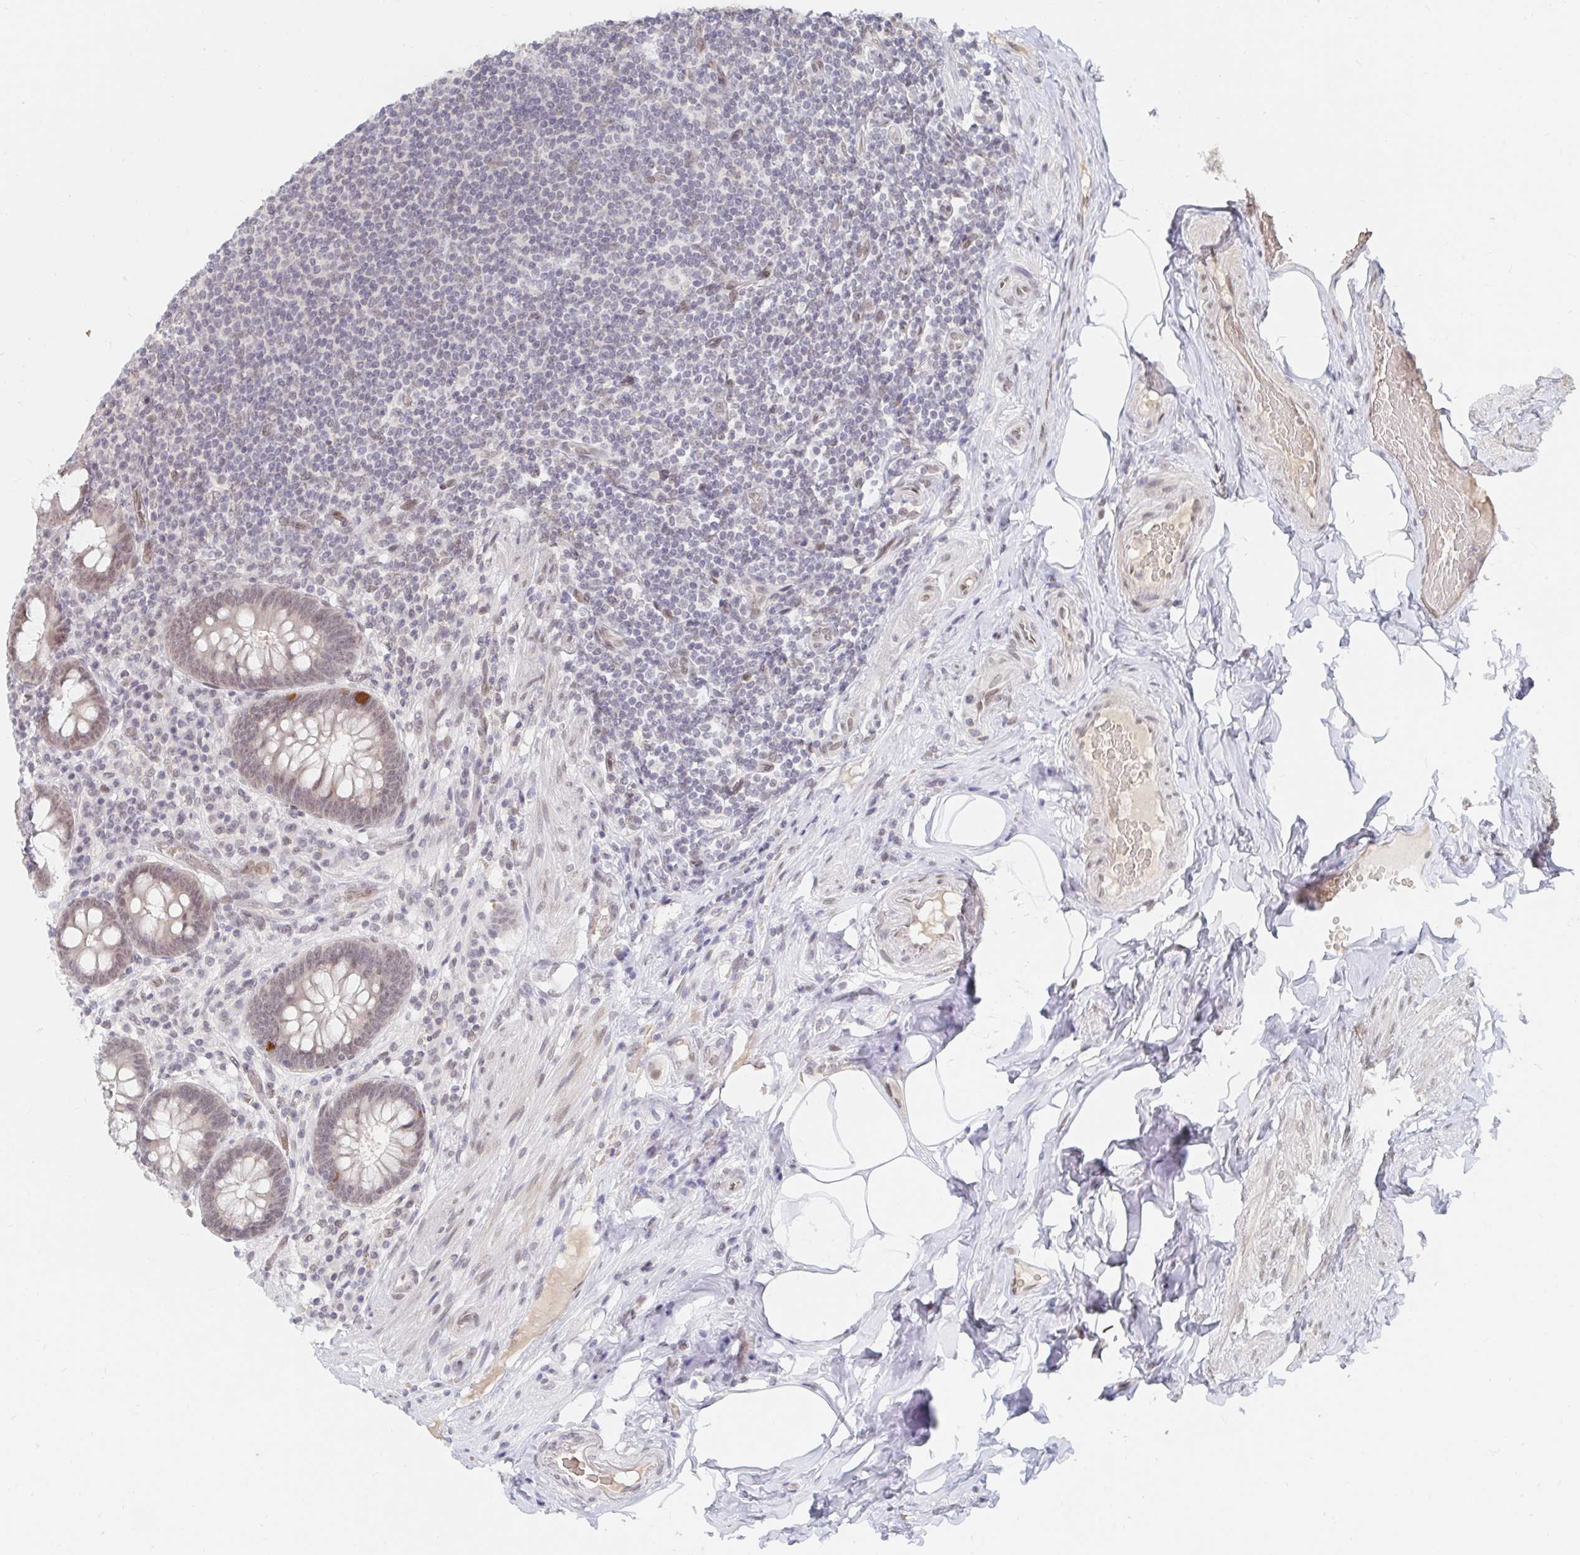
{"staining": {"intensity": "weak", "quantity": "25%-75%", "location": "nuclear"}, "tissue": "appendix", "cell_type": "Glandular cells", "image_type": "normal", "snomed": [{"axis": "morphology", "description": "Normal tissue, NOS"}, {"axis": "topography", "description": "Appendix"}], "caption": "There is low levels of weak nuclear expression in glandular cells of benign appendix, as demonstrated by immunohistochemical staining (brown color).", "gene": "CHD2", "patient": {"sex": "male", "age": 71}}